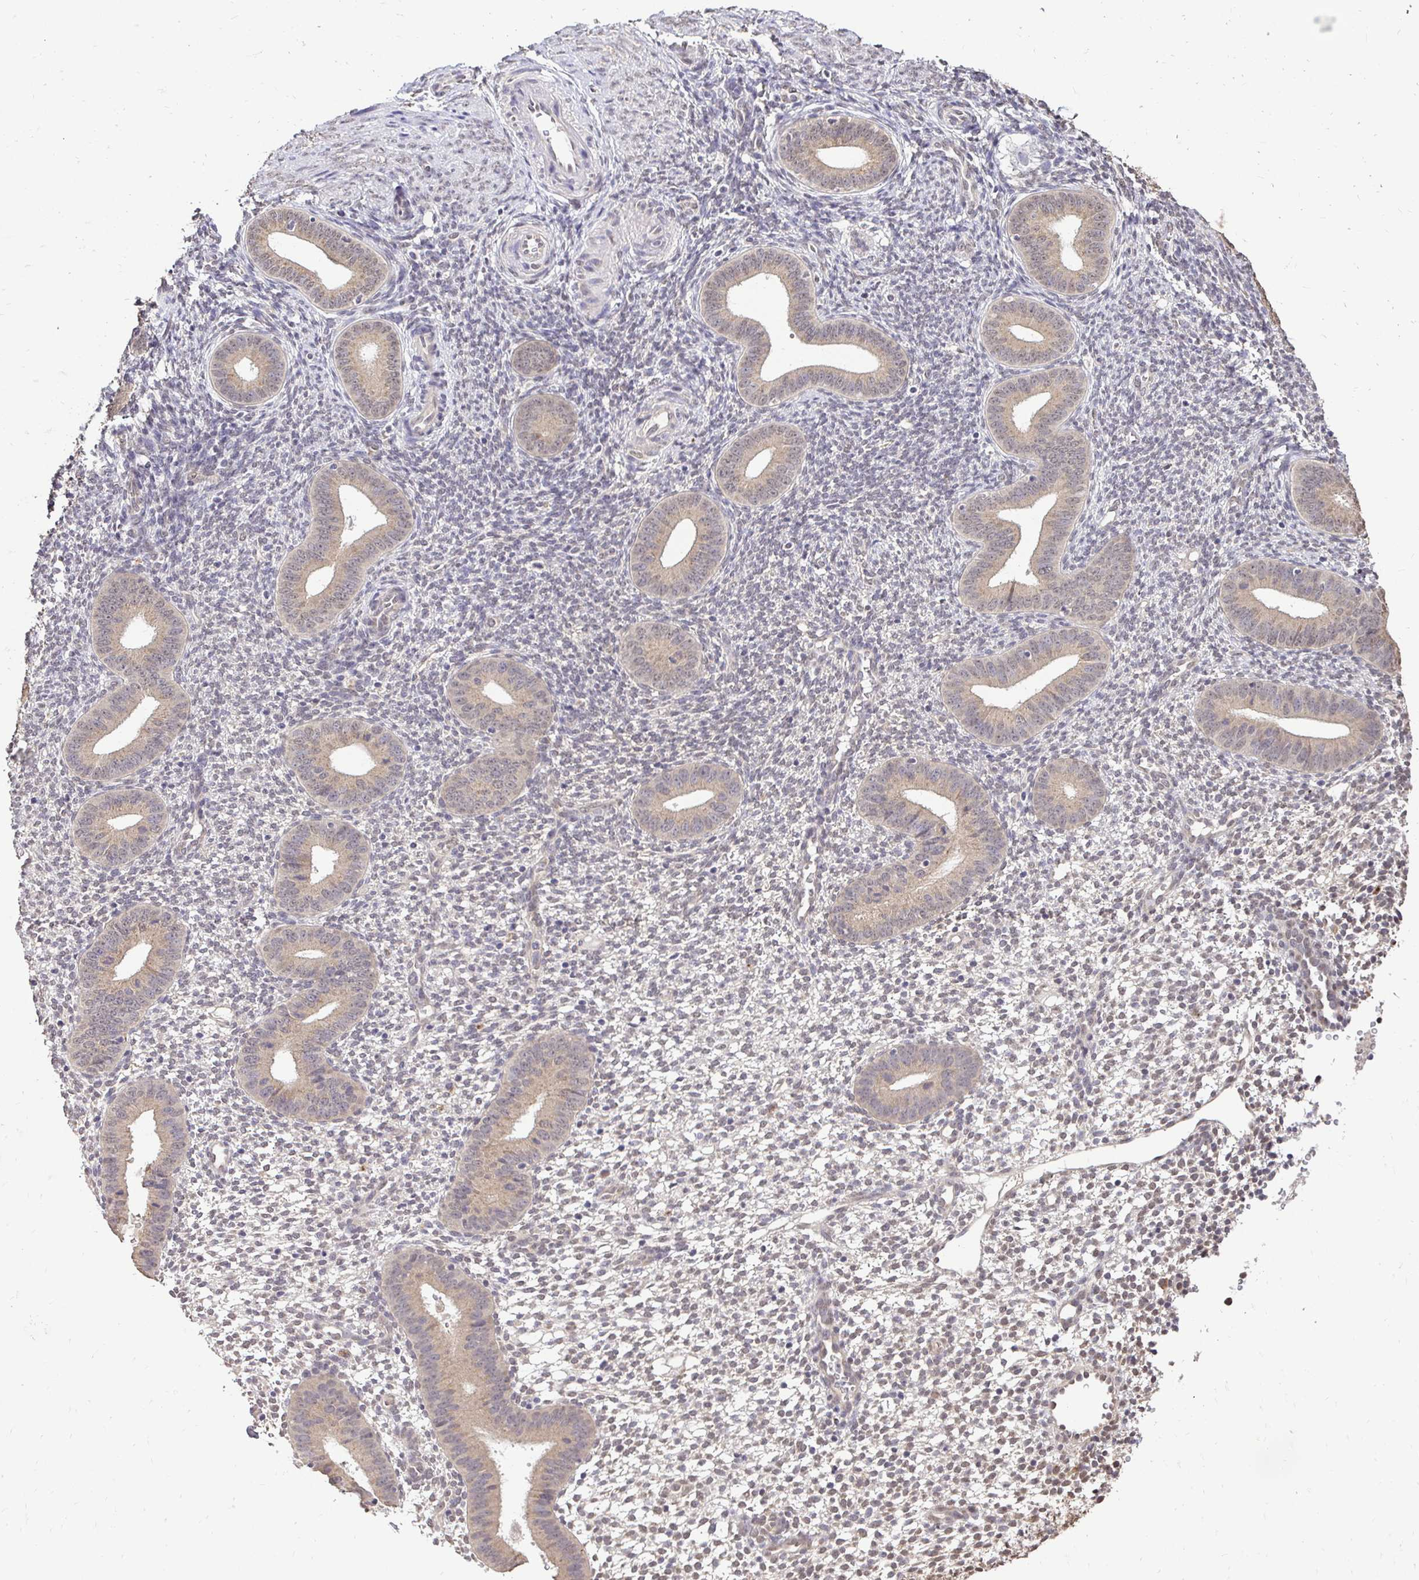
{"staining": {"intensity": "negative", "quantity": "none", "location": "none"}, "tissue": "endometrium", "cell_type": "Cells in endometrial stroma", "image_type": "normal", "snomed": [{"axis": "morphology", "description": "Normal tissue, NOS"}, {"axis": "topography", "description": "Endometrium"}], "caption": "Normal endometrium was stained to show a protein in brown. There is no significant staining in cells in endometrial stroma.", "gene": "RHEBL1", "patient": {"sex": "female", "age": 40}}